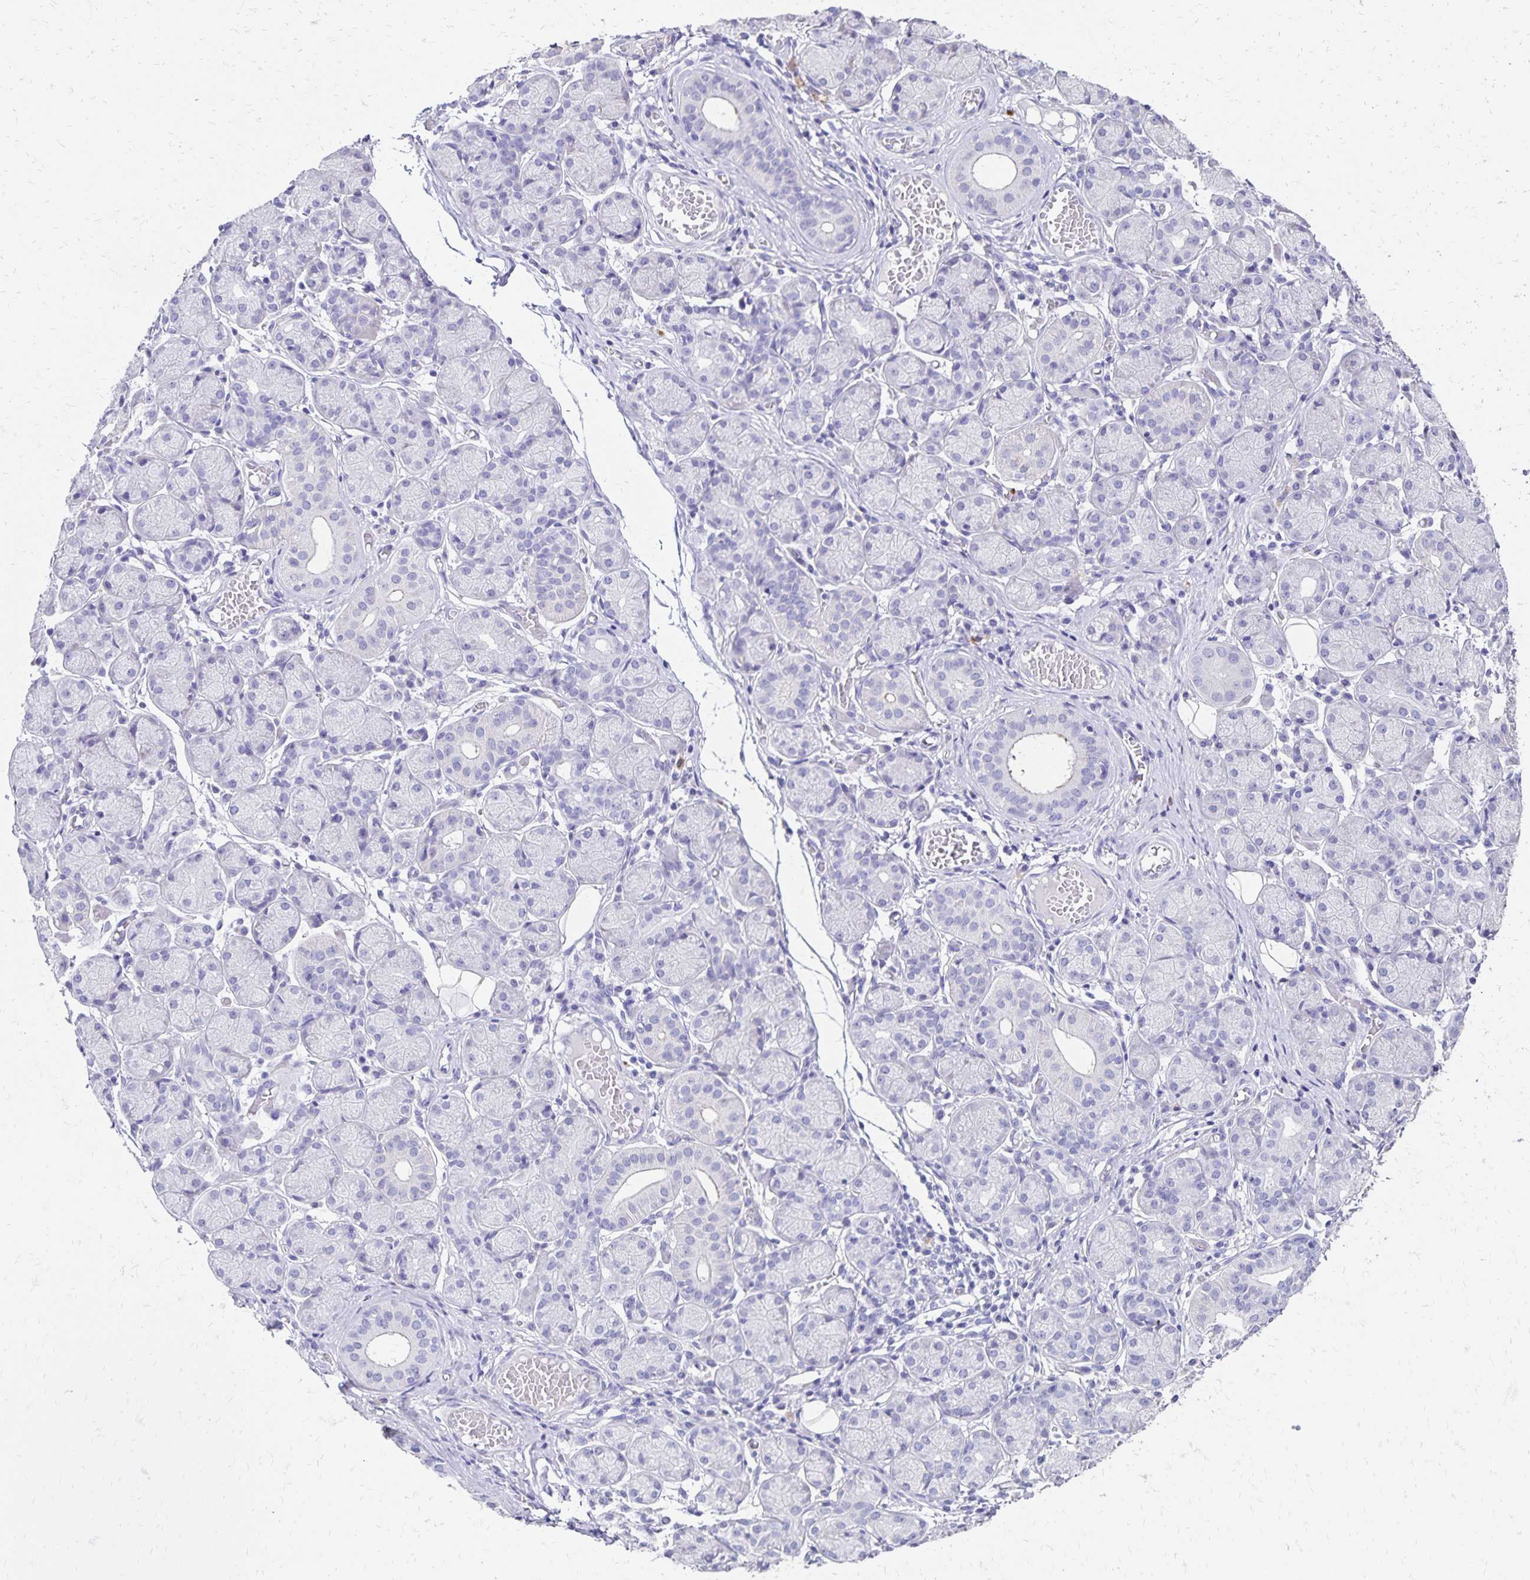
{"staining": {"intensity": "negative", "quantity": "none", "location": "none"}, "tissue": "salivary gland", "cell_type": "Glandular cells", "image_type": "normal", "snomed": [{"axis": "morphology", "description": "Normal tissue, NOS"}, {"axis": "topography", "description": "Salivary gland"}], "caption": "Immunohistochemical staining of benign salivary gland reveals no significant positivity in glandular cells.", "gene": "DYNLT4", "patient": {"sex": "female", "age": 24}}